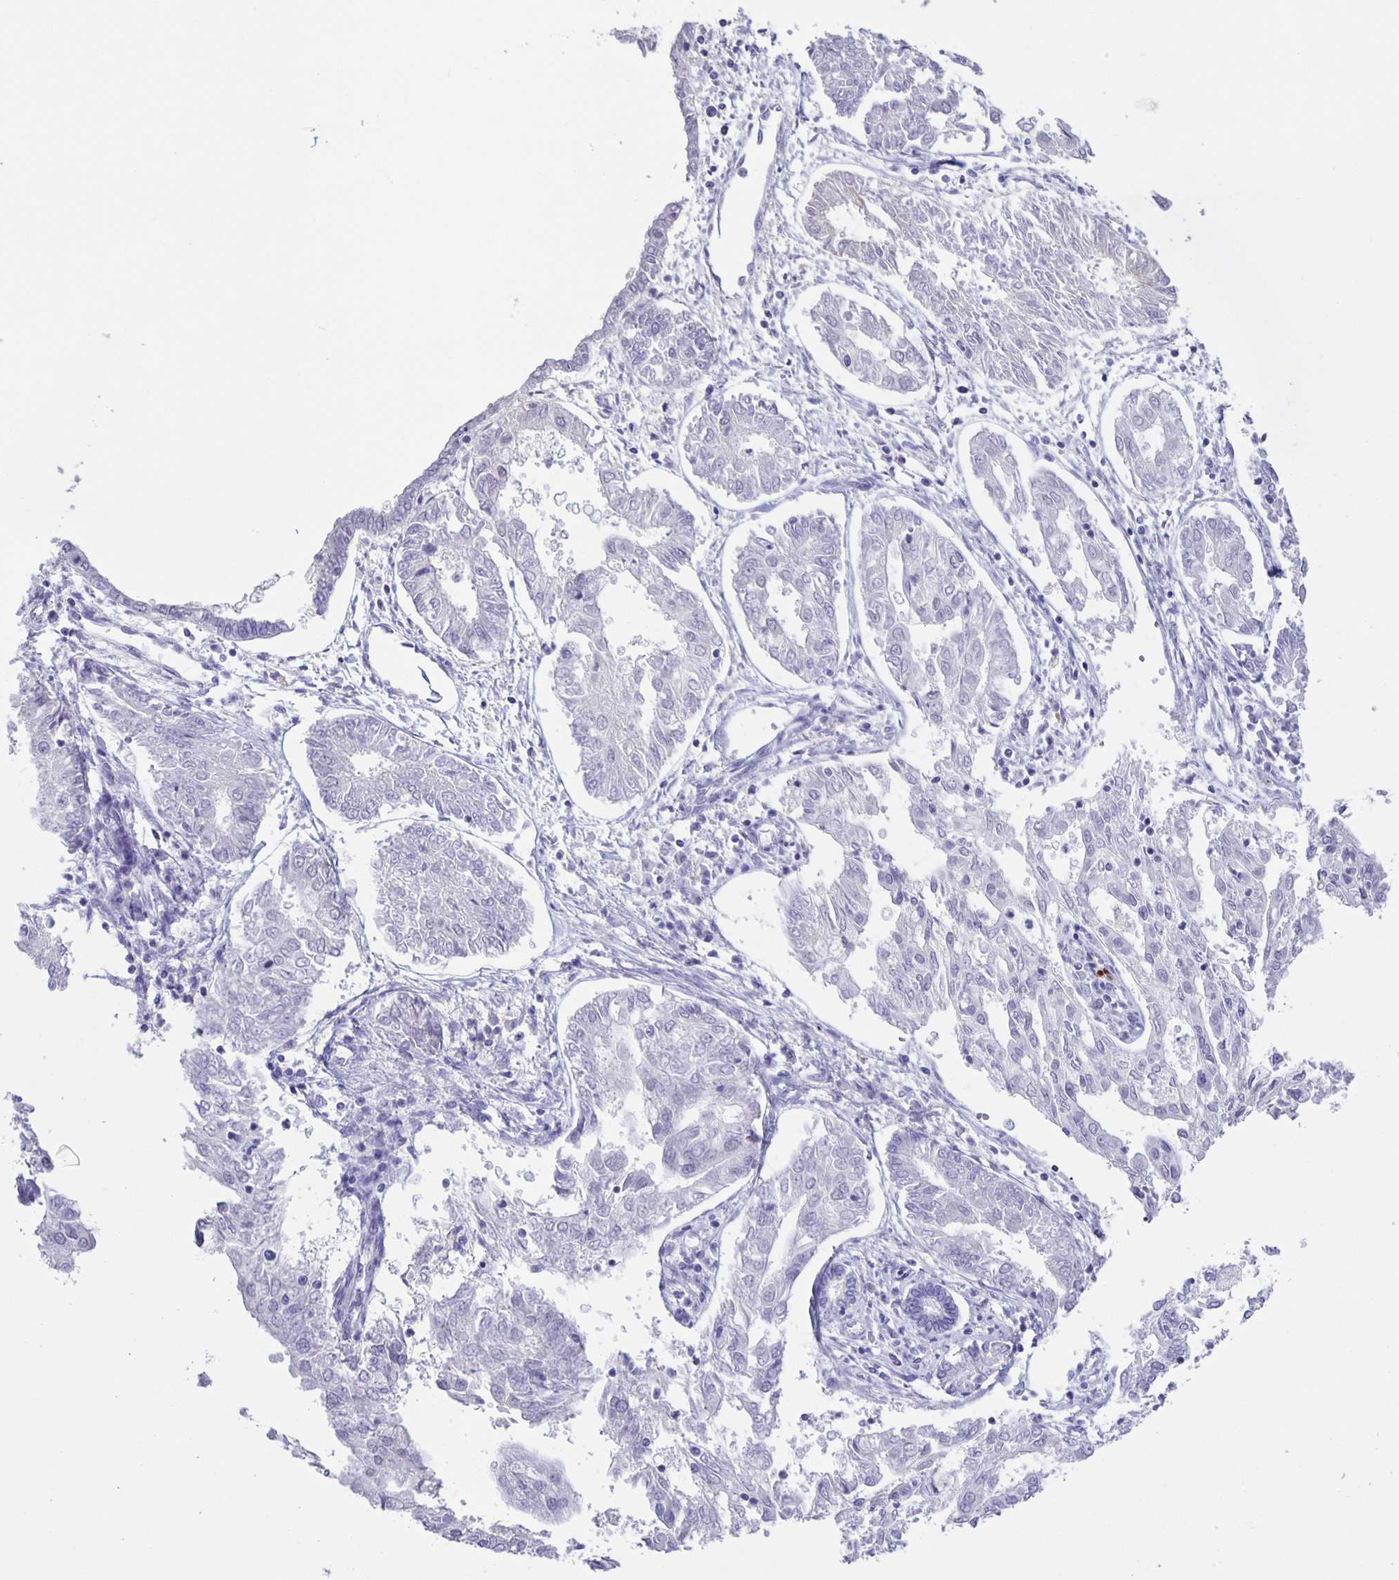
{"staining": {"intensity": "negative", "quantity": "none", "location": "none"}, "tissue": "endometrial cancer", "cell_type": "Tumor cells", "image_type": "cancer", "snomed": [{"axis": "morphology", "description": "Adenocarcinoma, NOS"}, {"axis": "topography", "description": "Endometrium"}], "caption": "Immunohistochemical staining of endometrial cancer (adenocarcinoma) demonstrates no significant staining in tumor cells.", "gene": "PHRF1", "patient": {"sex": "female", "age": 68}}